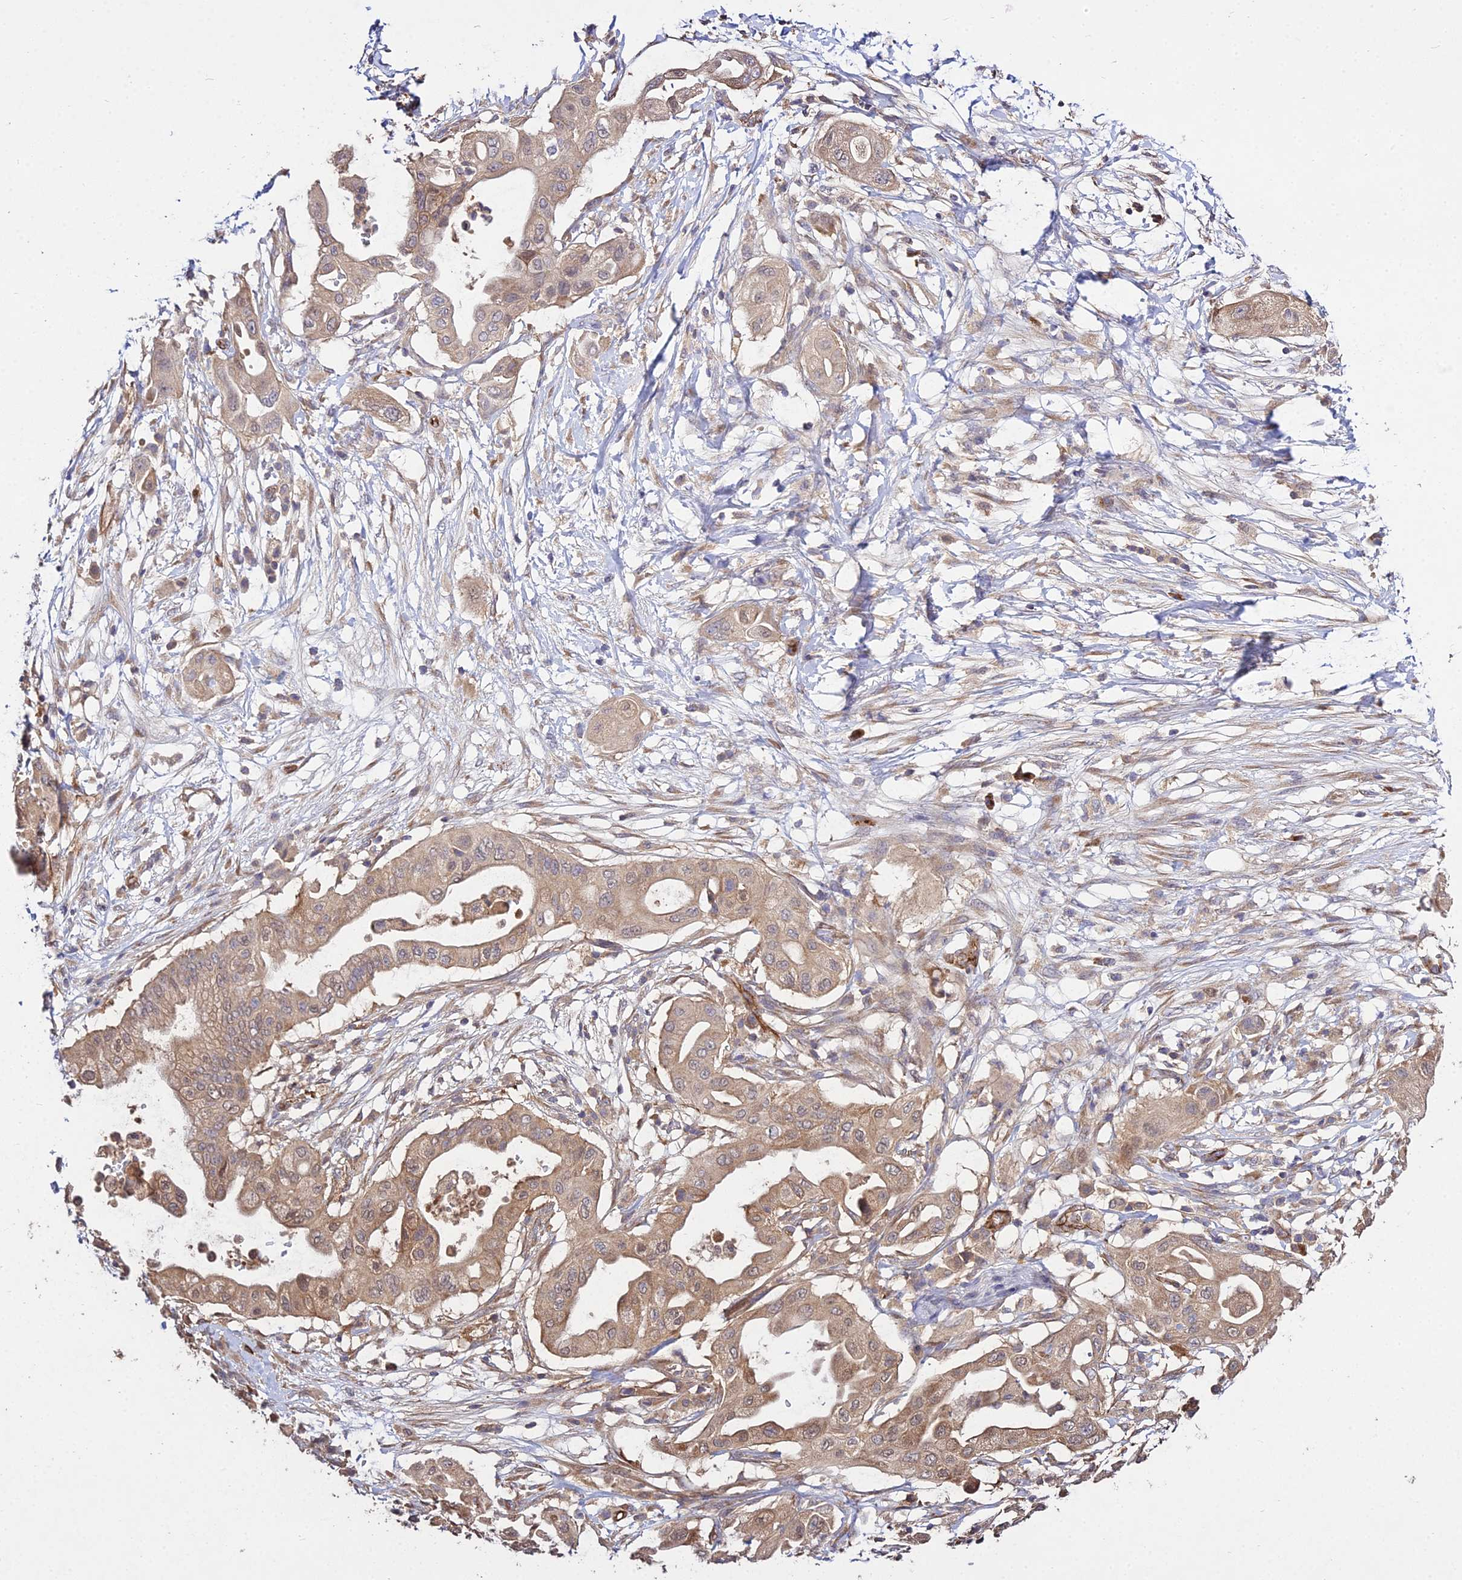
{"staining": {"intensity": "weak", "quantity": ">75%", "location": "cytoplasmic/membranous"}, "tissue": "pancreatic cancer", "cell_type": "Tumor cells", "image_type": "cancer", "snomed": [{"axis": "morphology", "description": "Adenocarcinoma, NOS"}, {"axis": "topography", "description": "Pancreas"}], "caption": "Pancreatic adenocarcinoma was stained to show a protein in brown. There is low levels of weak cytoplasmic/membranous staining in about >75% of tumor cells. (DAB (3,3'-diaminobenzidine) IHC with brightfield microscopy, high magnification).", "gene": "GRTP1", "patient": {"sex": "male", "age": 68}}